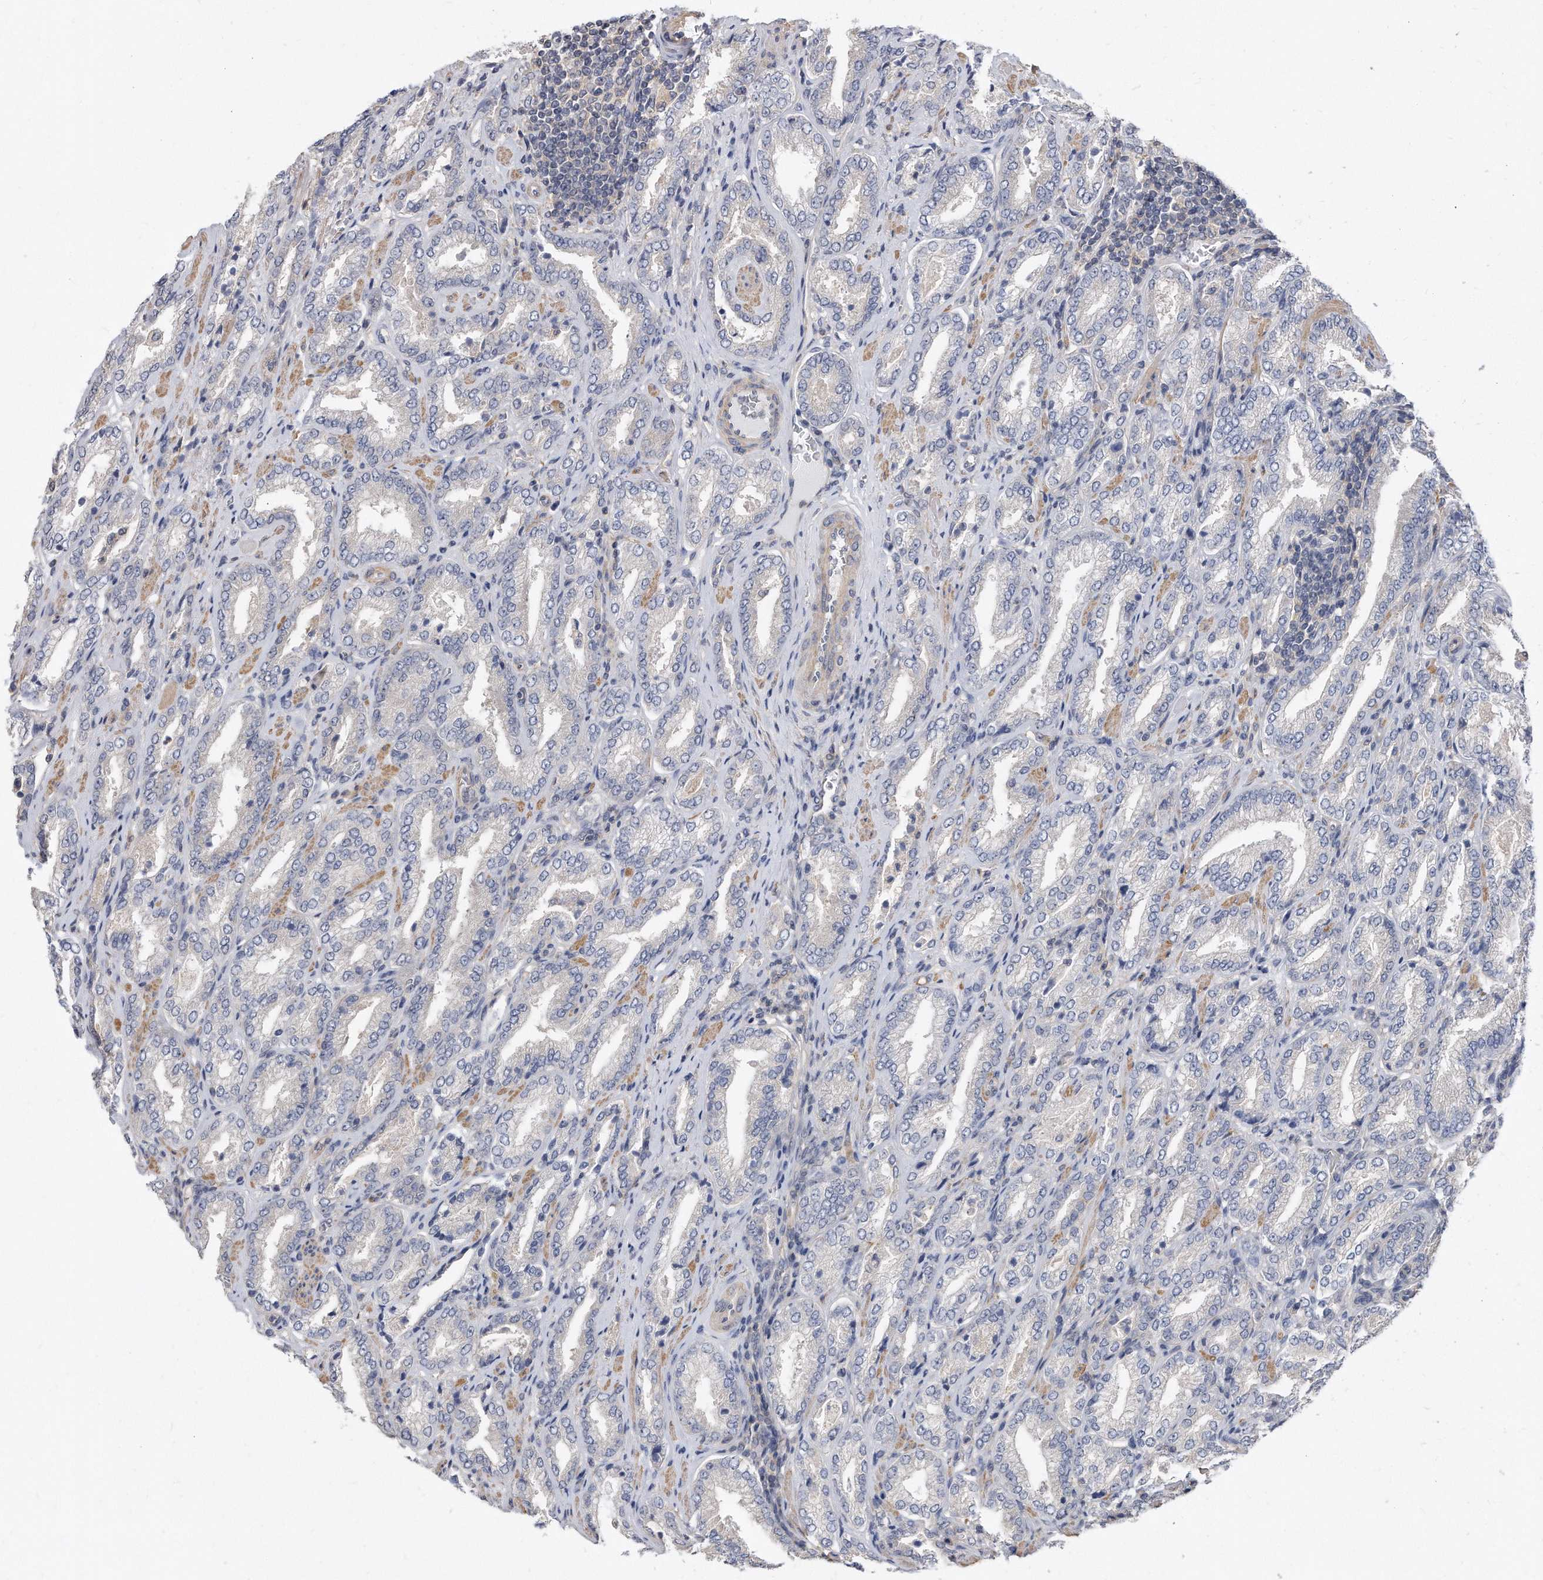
{"staining": {"intensity": "negative", "quantity": "none", "location": "none"}, "tissue": "prostate cancer", "cell_type": "Tumor cells", "image_type": "cancer", "snomed": [{"axis": "morphology", "description": "Adenocarcinoma, Low grade"}, {"axis": "topography", "description": "Prostate"}], "caption": "High power microscopy histopathology image of an IHC image of low-grade adenocarcinoma (prostate), revealing no significant expression in tumor cells.", "gene": "TCP1", "patient": {"sex": "male", "age": 62}}